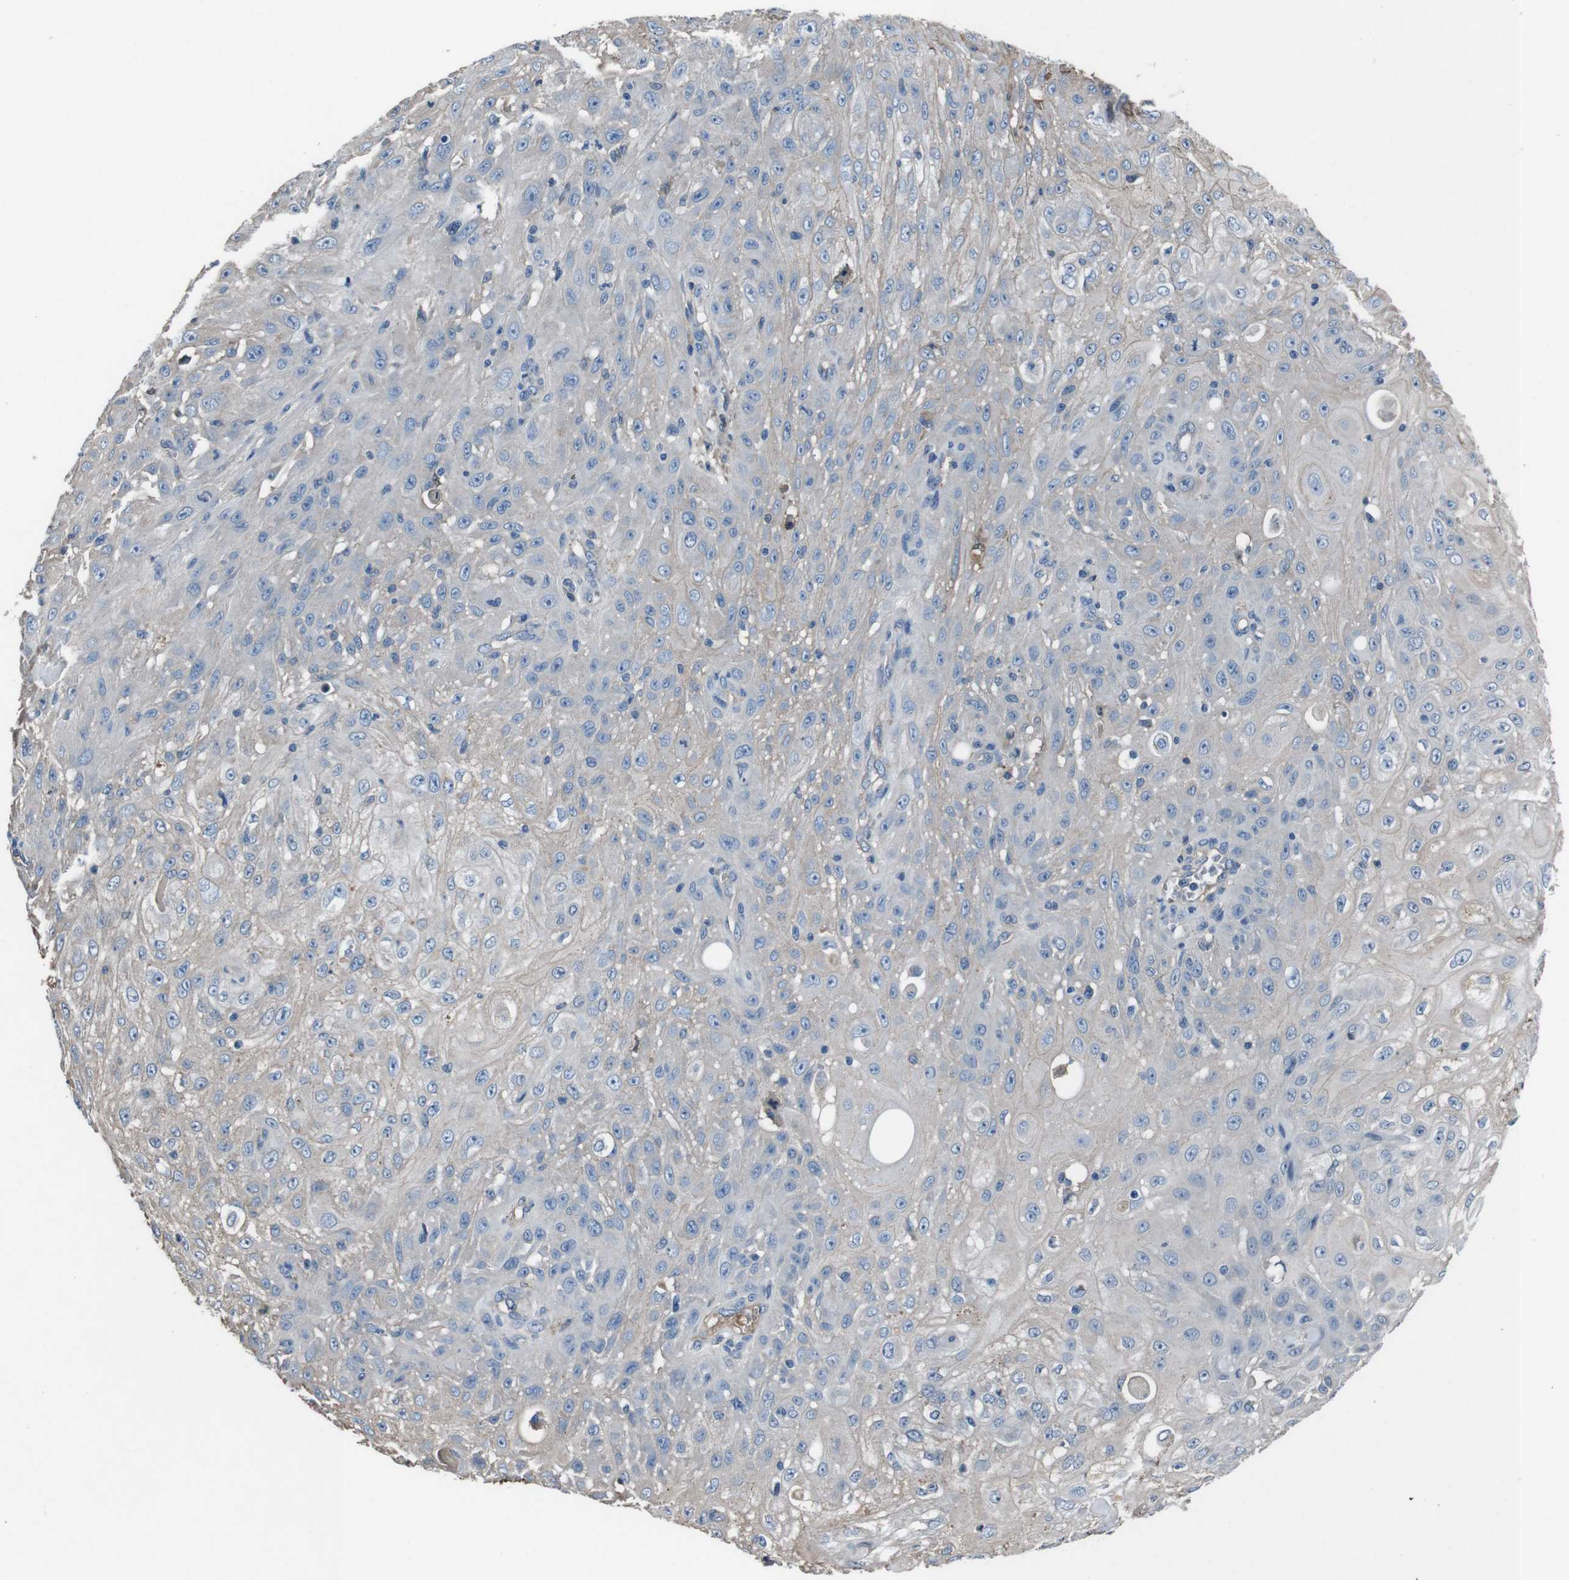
{"staining": {"intensity": "weak", "quantity": "<25%", "location": "cytoplasmic/membranous"}, "tissue": "skin cancer", "cell_type": "Tumor cells", "image_type": "cancer", "snomed": [{"axis": "morphology", "description": "Squamous cell carcinoma, NOS"}, {"axis": "topography", "description": "Skin"}], "caption": "An immunohistochemistry photomicrograph of squamous cell carcinoma (skin) is shown. There is no staining in tumor cells of squamous cell carcinoma (skin).", "gene": "LEP", "patient": {"sex": "male", "age": 75}}